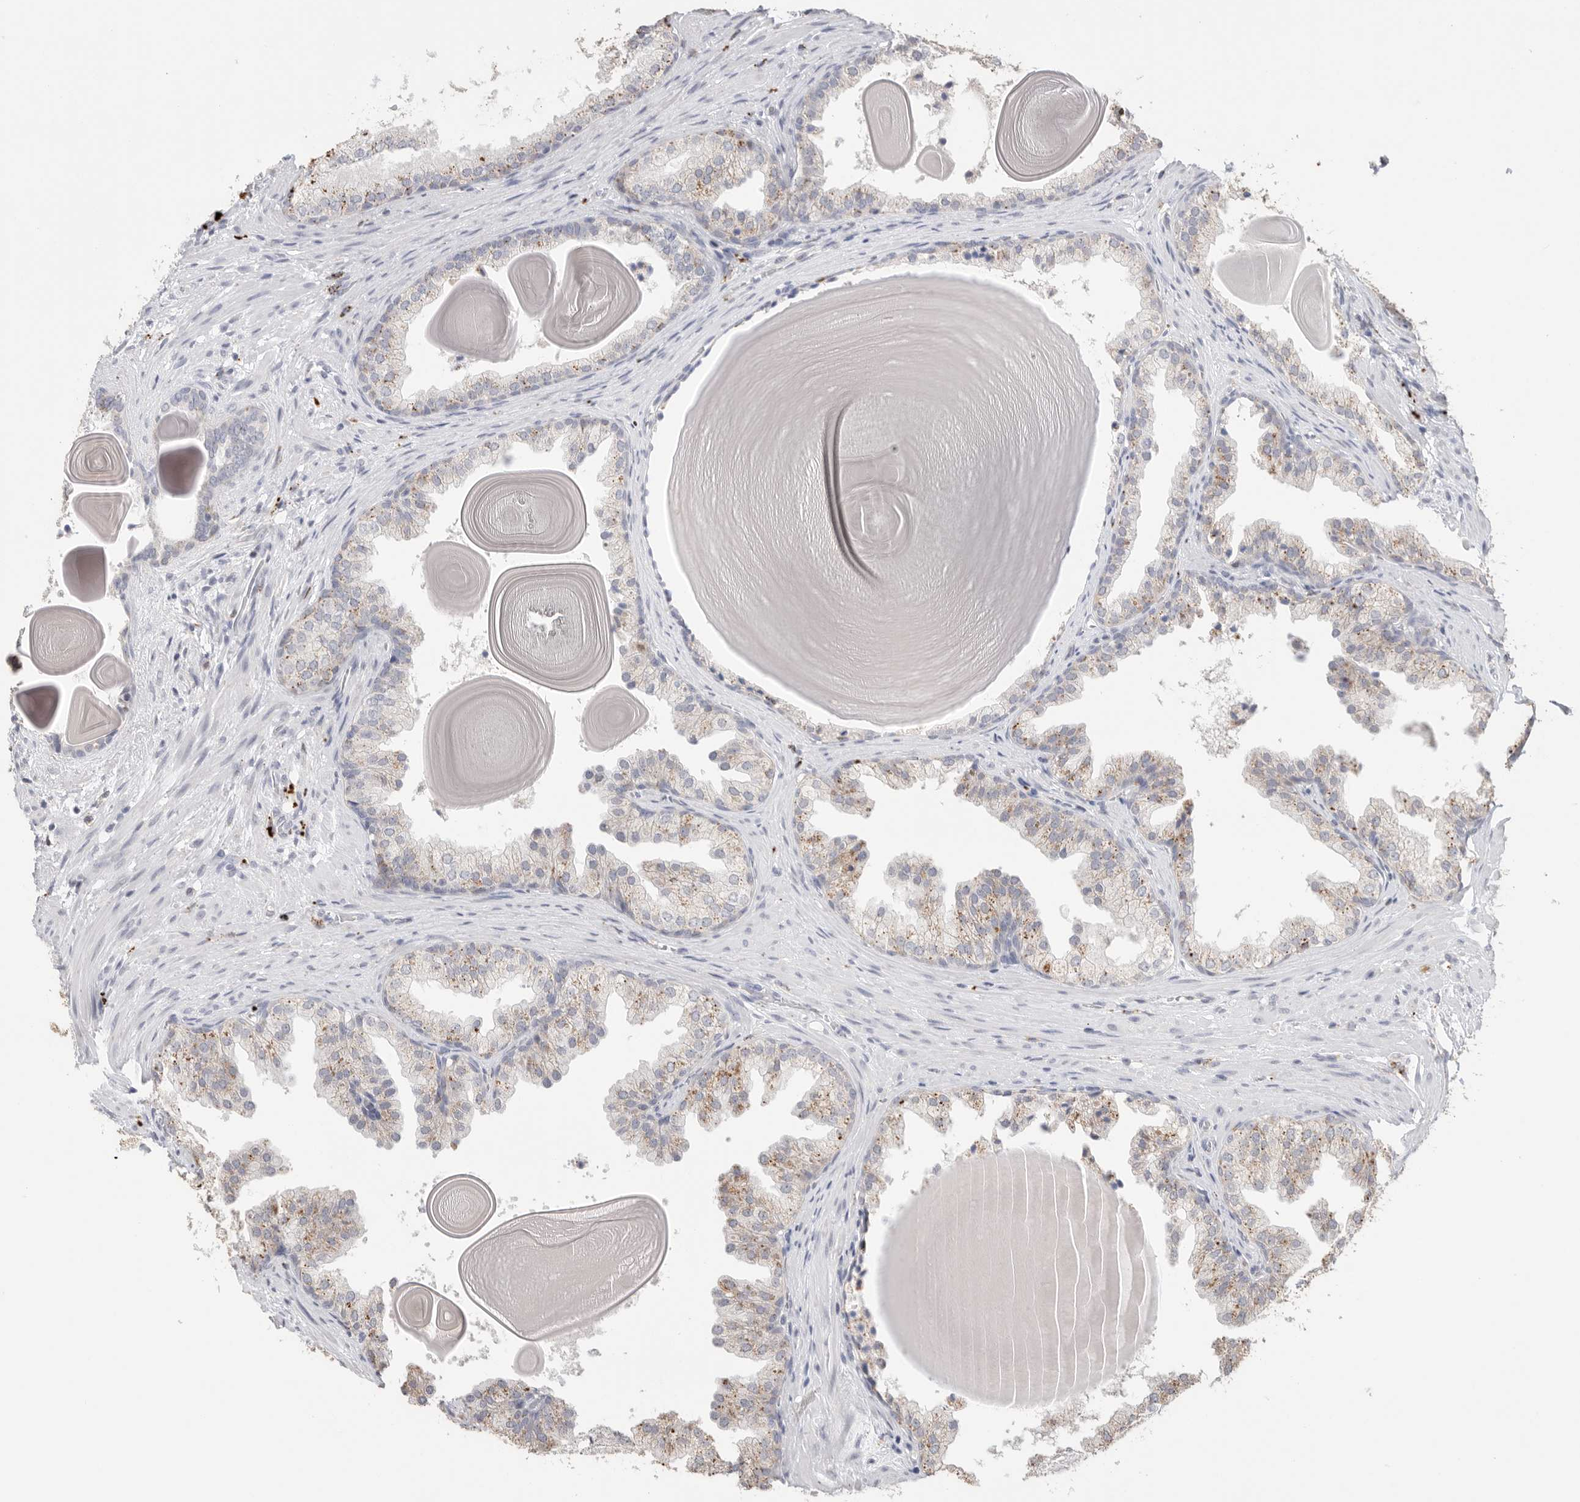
{"staining": {"intensity": "moderate", "quantity": "<25%", "location": "cytoplasmic/membranous"}, "tissue": "prostate", "cell_type": "Glandular cells", "image_type": "normal", "snomed": [{"axis": "morphology", "description": "Normal tissue, NOS"}, {"axis": "topography", "description": "Prostate"}], "caption": "IHC image of unremarkable prostate: human prostate stained using immunohistochemistry (IHC) demonstrates low levels of moderate protein expression localized specifically in the cytoplasmic/membranous of glandular cells, appearing as a cytoplasmic/membranous brown color.", "gene": "GGH", "patient": {"sex": "male", "age": 48}}